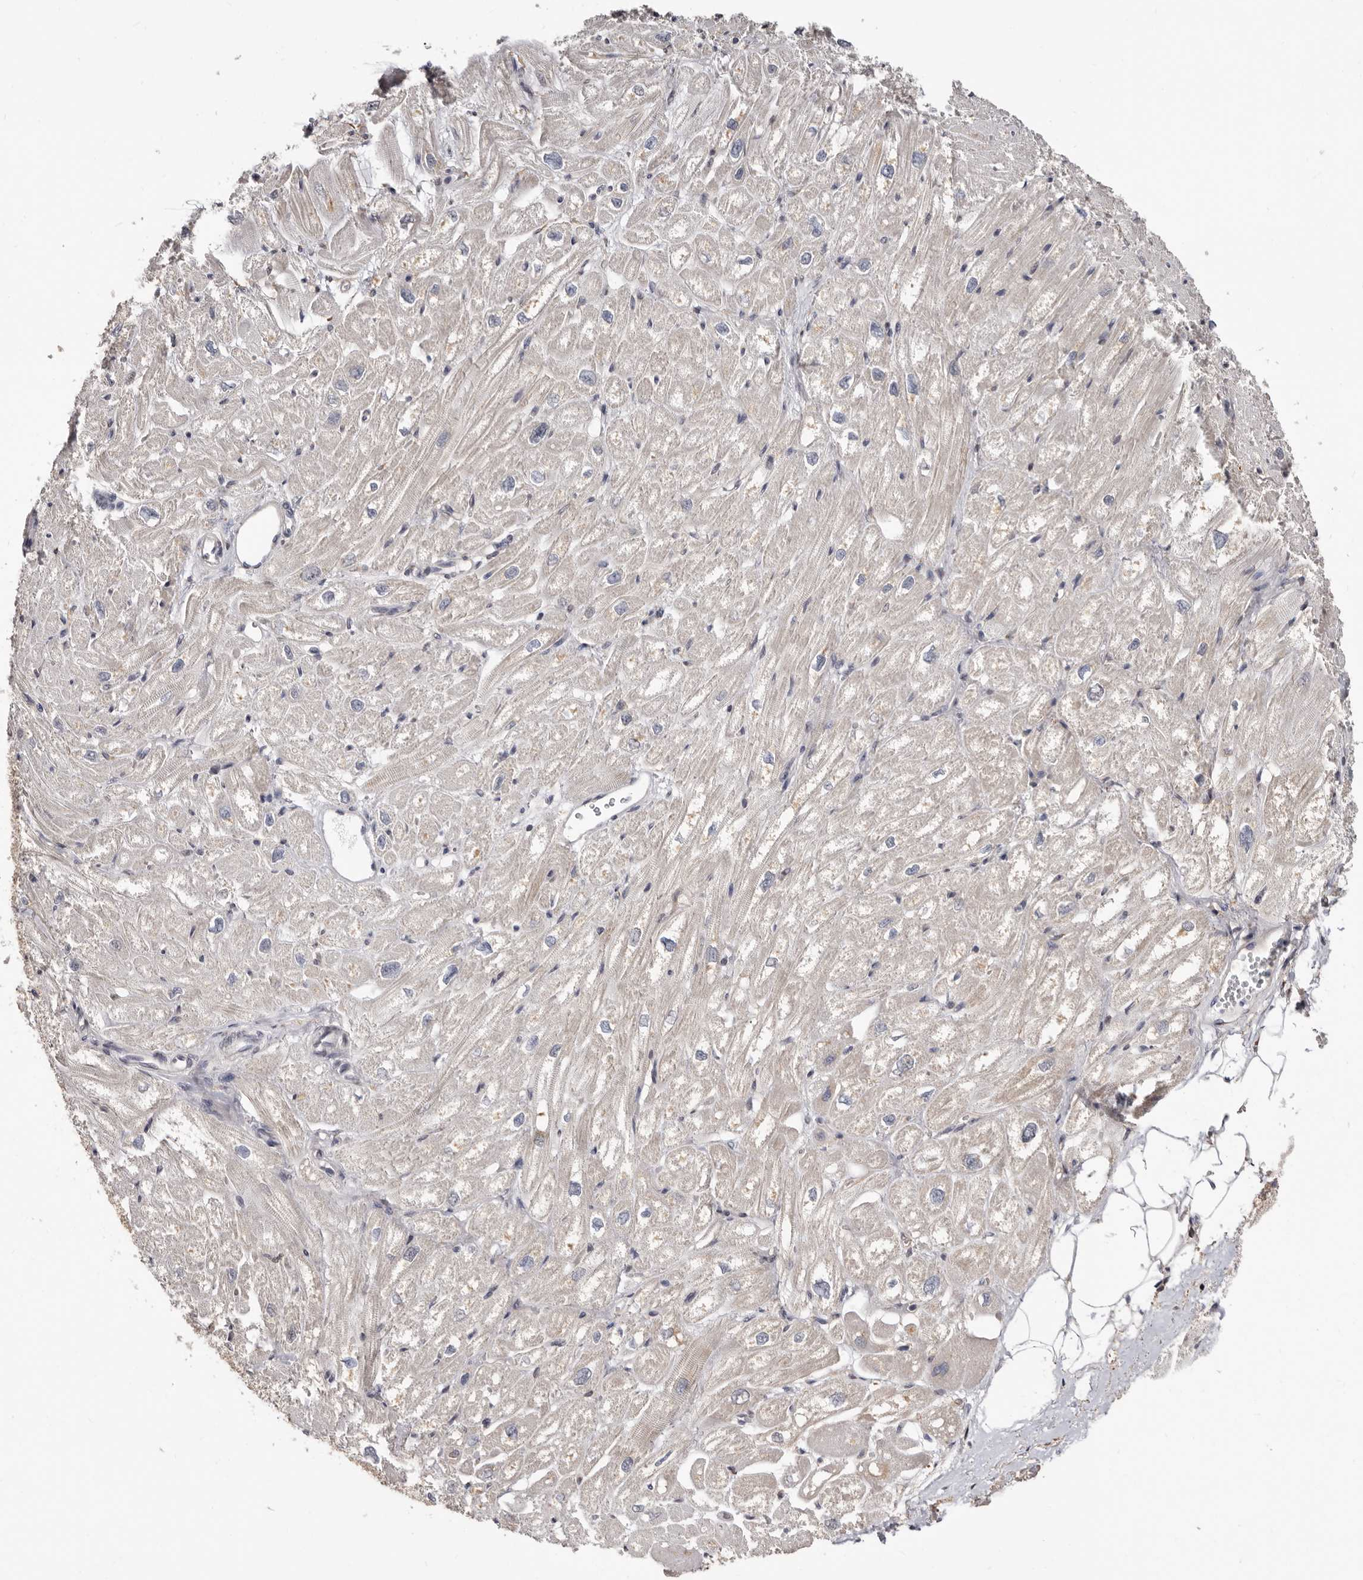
{"staining": {"intensity": "weak", "quantity": "<25%", "location": "cytoplasmic/membranous"}, "tissue": "heart muscle", "cell_type": "Cardiomyocytes", "image_type": "normal", "snomed": [{"axis": "morphology", "description": "Normal tissue, NOS"}, {"axis": "topography", "description": "Heart"}], "caption": "Immunohistochemistry micrograph of normal heart muscle: heart muscle stained with DAB exhibits no significant protein staining in cardiomyocytes.", "gene": "KHDRBS2", "patient": {"sex": "male", "age": 50}}